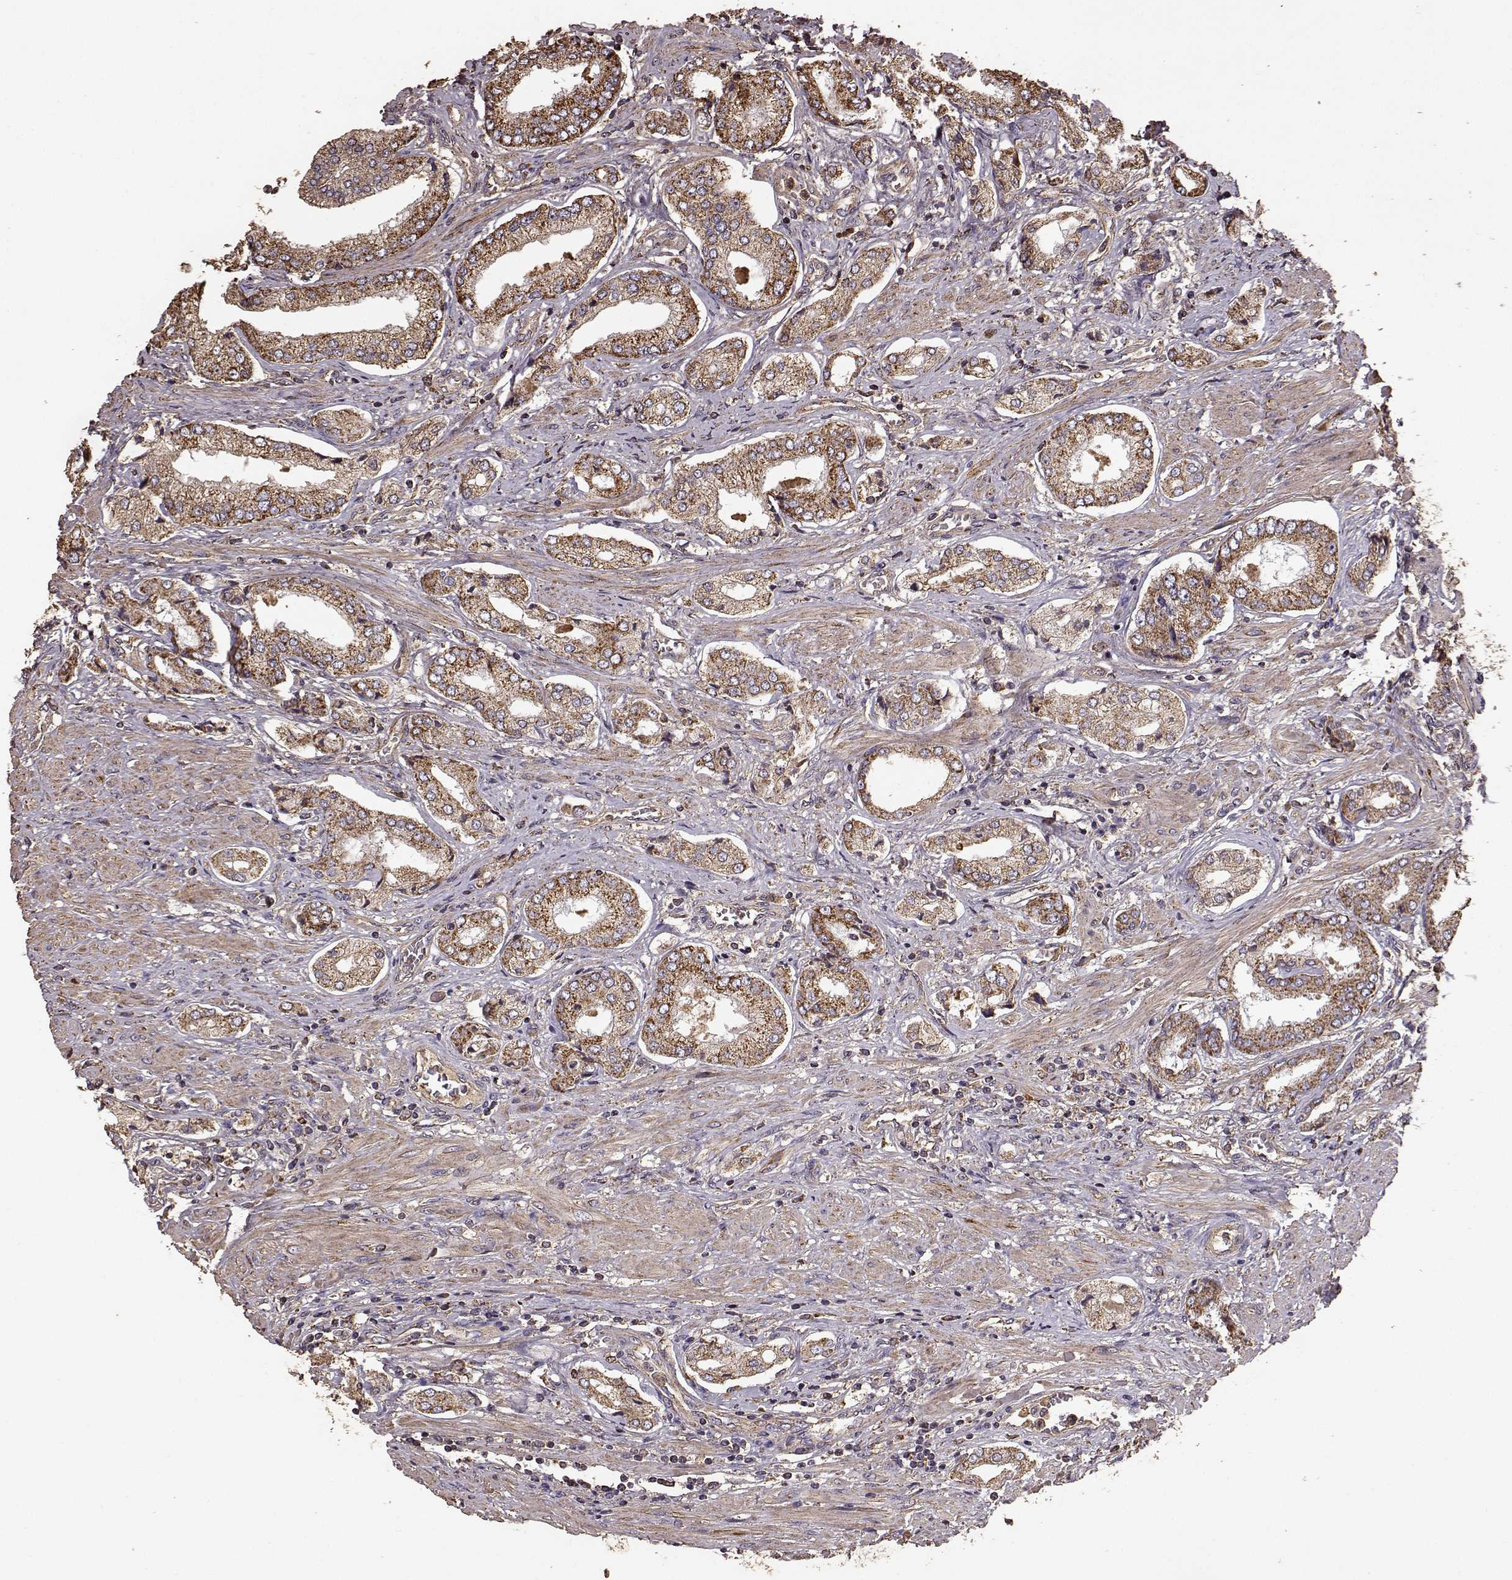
{"staining": {"intensity": "strong", "quantity": ">75%", "location": "cytoplasmic/membranous"}, "tissue": "prostate cancer", "cell_type": "Tumor cells", "image_type": "cancer", "snomed": [{"axis": "morphology", "description": "Adenocarcinoma, NOS"}, {"axis": "topography", "description": "Prostate"}], "caption": "This image demonstrates IHC staining of human prostate cancer (adenocarcinoma), with high strong cytoplasmic/membranous positivity in about >75% of tumor cells.", "gene": "PTGES2", "patient": {"sex": "male", "age": 63}}